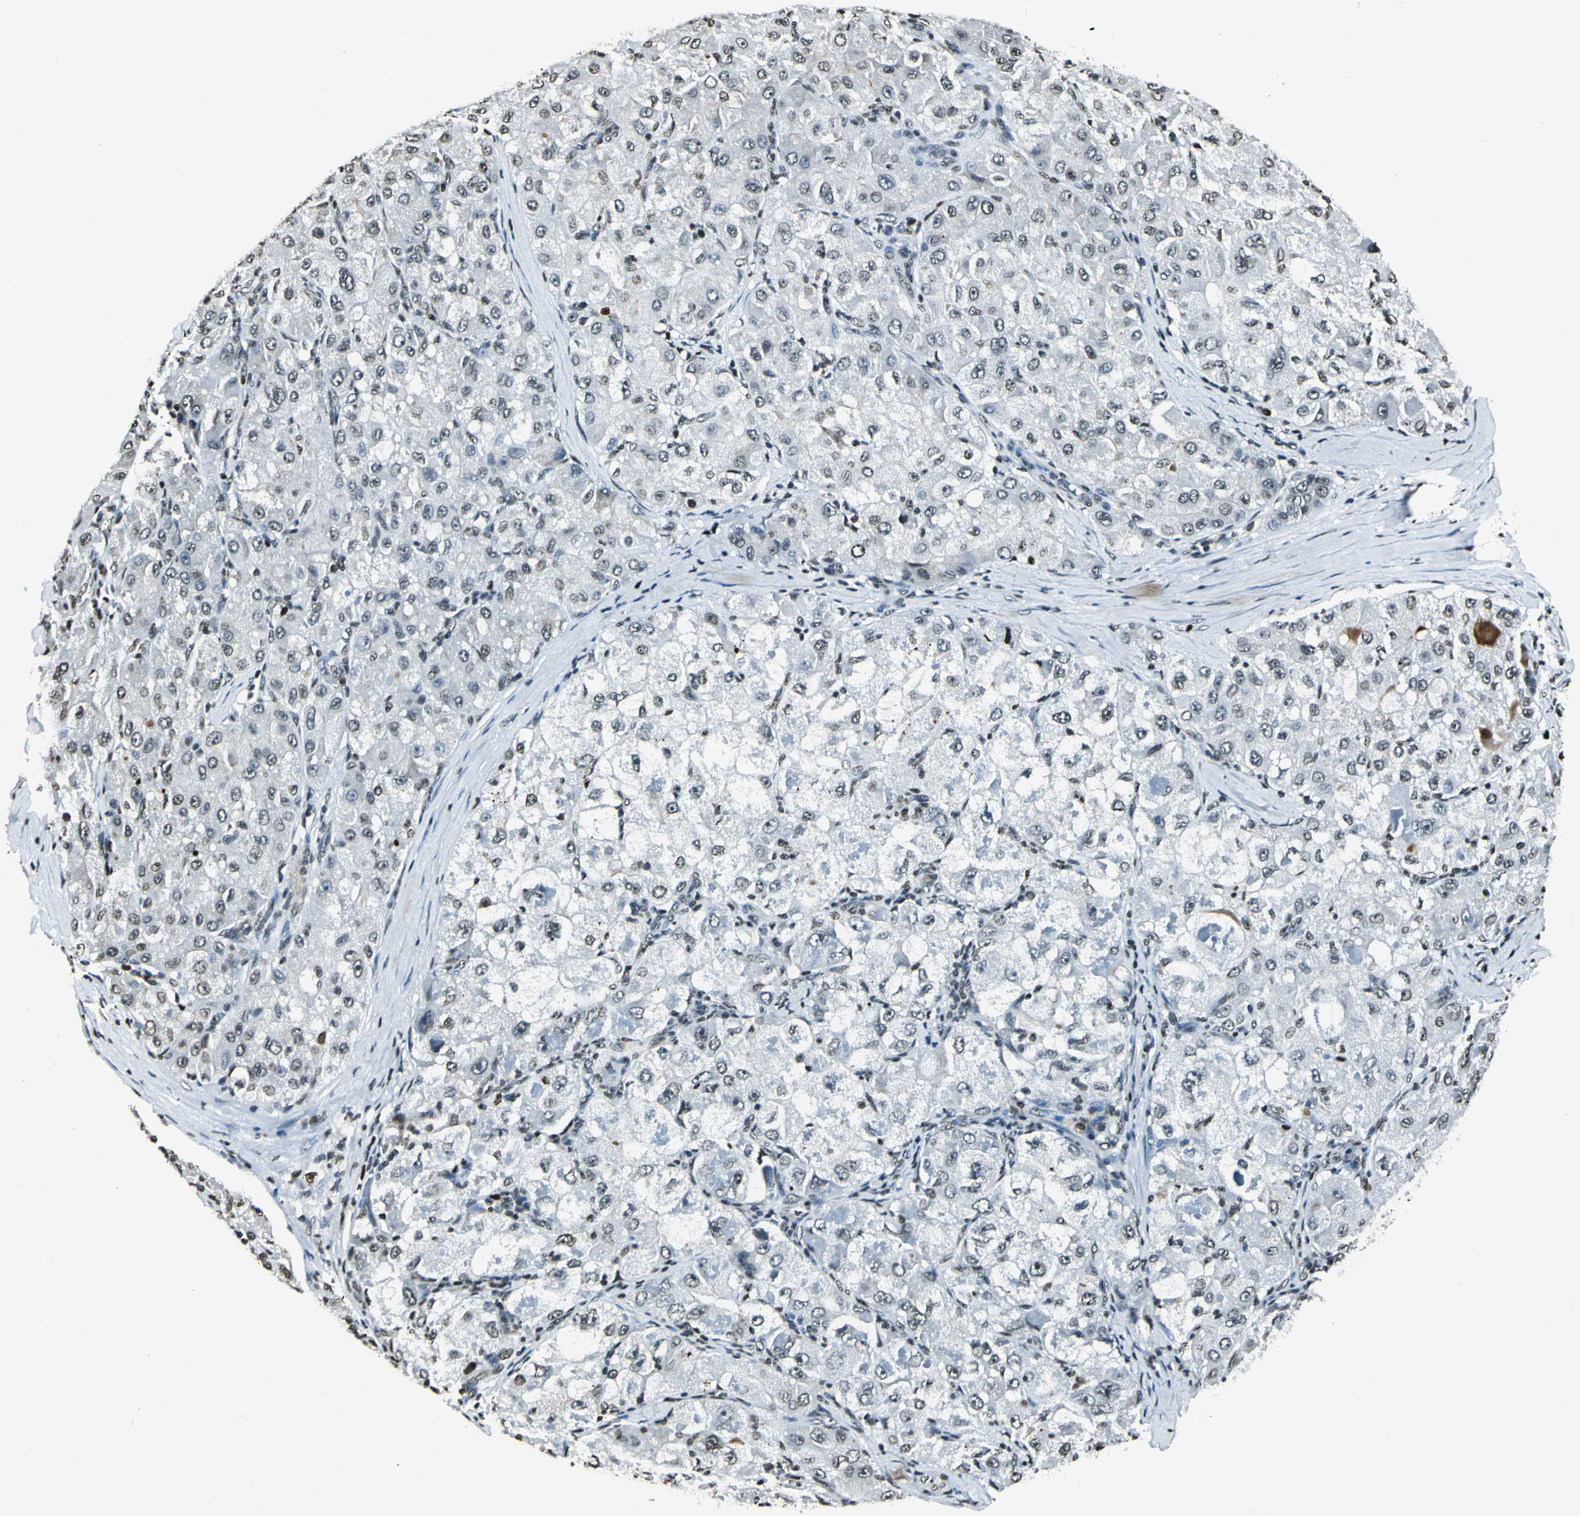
{"staining": {"intensity": "negative", "quantity": "none", "location": "none"}, "tissue": "liver cancer", "cell_type": "Tumor cells", "image_type": "cancer", "snomed": [{"axis": "morphology", "description": "Carcinoma, Hepatocellular, NOS"}, {"axis": "topography", "description": "Liver"}], "caption": "The immunohistochemistry (IHC) histopathology image has no significant expression in tumor cells of hepatocellular carcinoma (liver) tissue. (Stains: DAB IHC with hematoxylin counter stain, Microscopy: brightfield microscopy at high magnification).", "gene": "MCM4", "patient": {"sex": "male", "age": 80}}